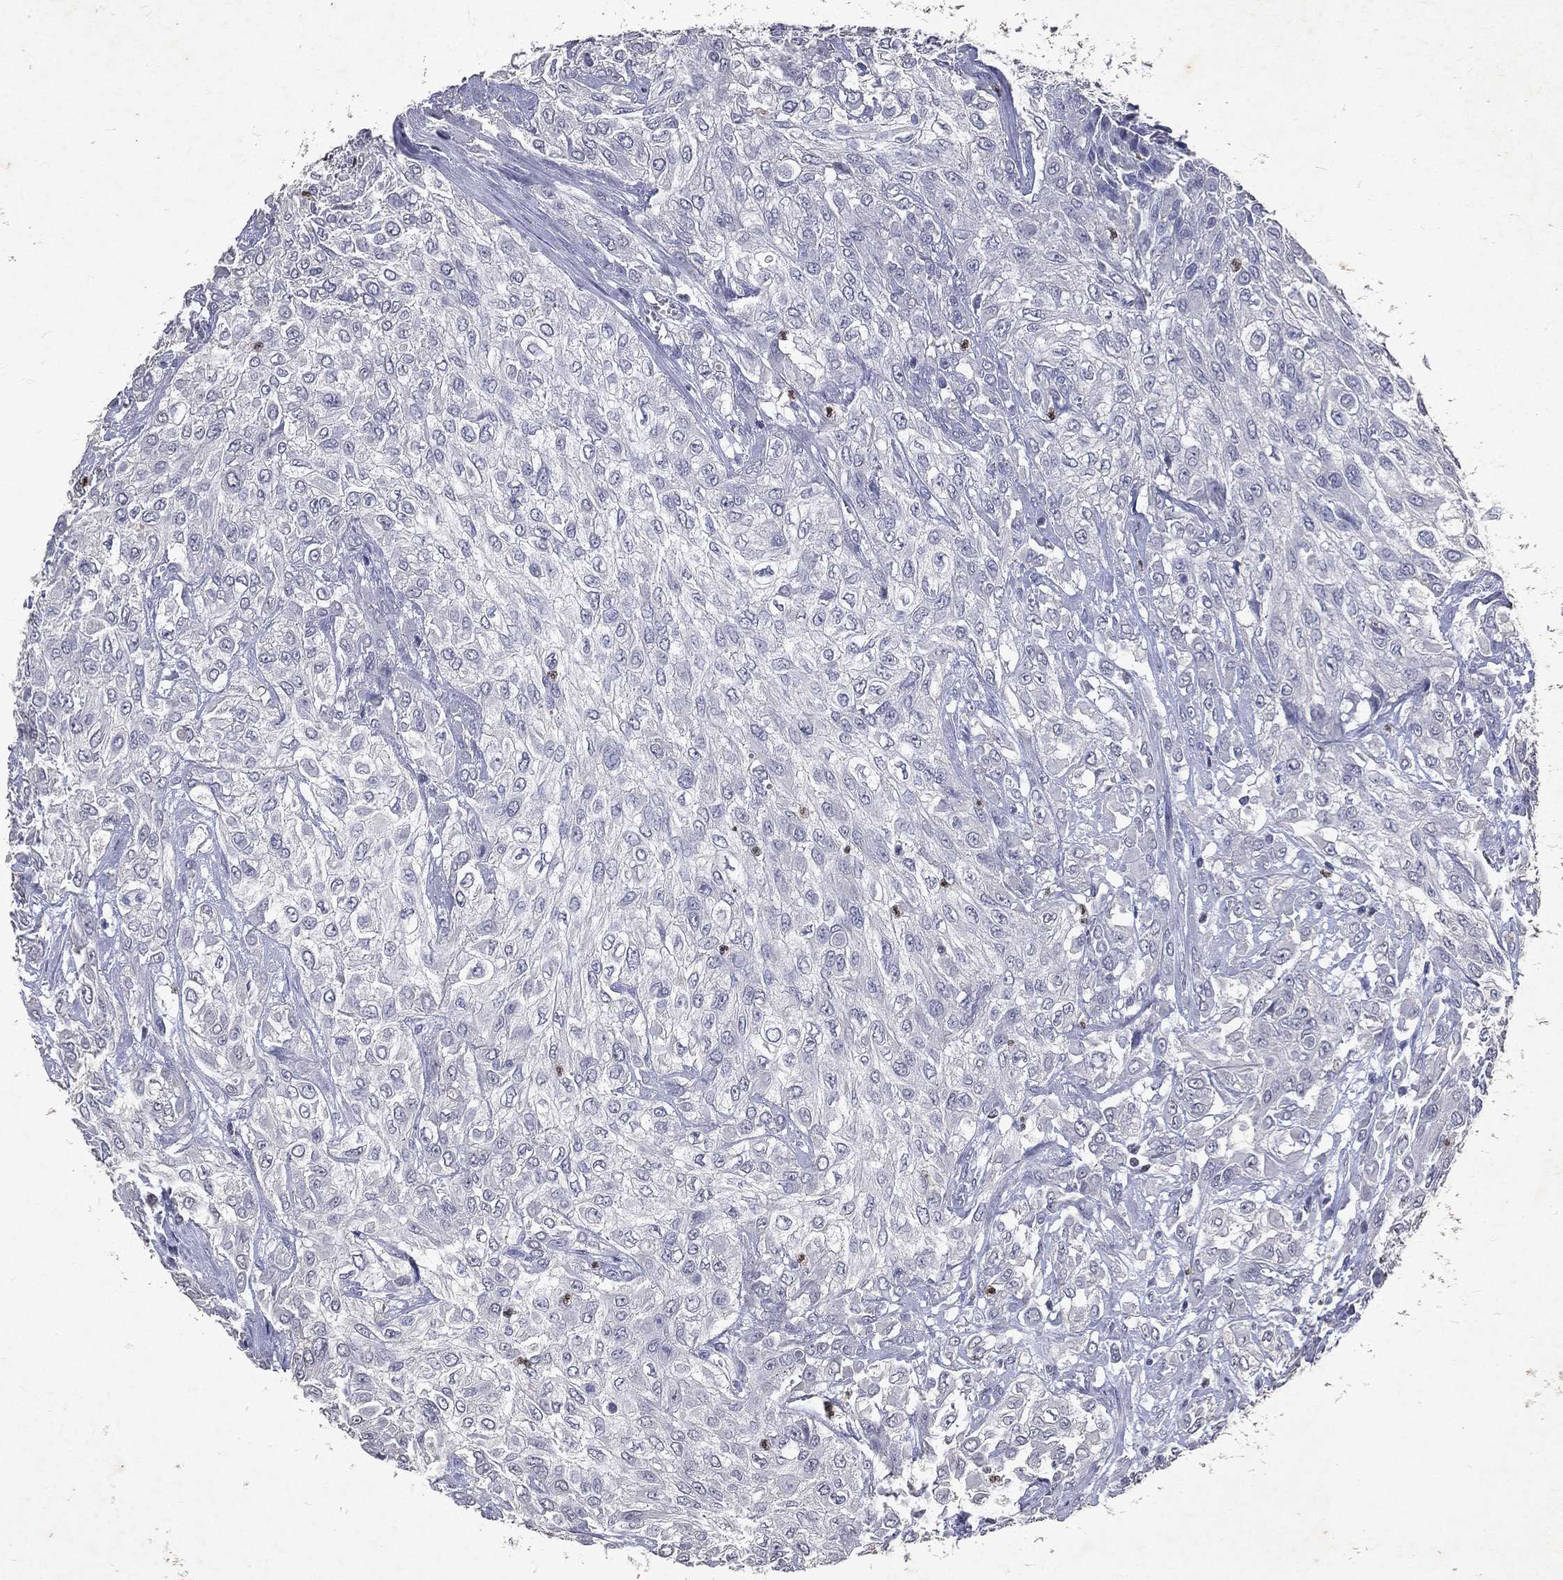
{"staining": {"intensity": "negative", "quantity": "none", "location": "none"}, "tissue": "urothelial cancer", "cell_type": "Tumor cells", "image_type": "cancer", "snomed": [{"axis": "morphology", "description": "Urothelial carcinoma, High grade"}, {"axis": "topography", "description": "Urinary bladder"}], "caption": "Tumor cells are negative for brown protein staining in urothelial carcinoma (high-grade). The staining was performed using DAB (3,3'-diaminobenzidine) to visualize the protein expression in brown, while the nuclei were stained in blue with hematoxylin (Magnification: 20x).", "gene": "SLC34A2", "patient": {"sex": "male", "age": 57}}